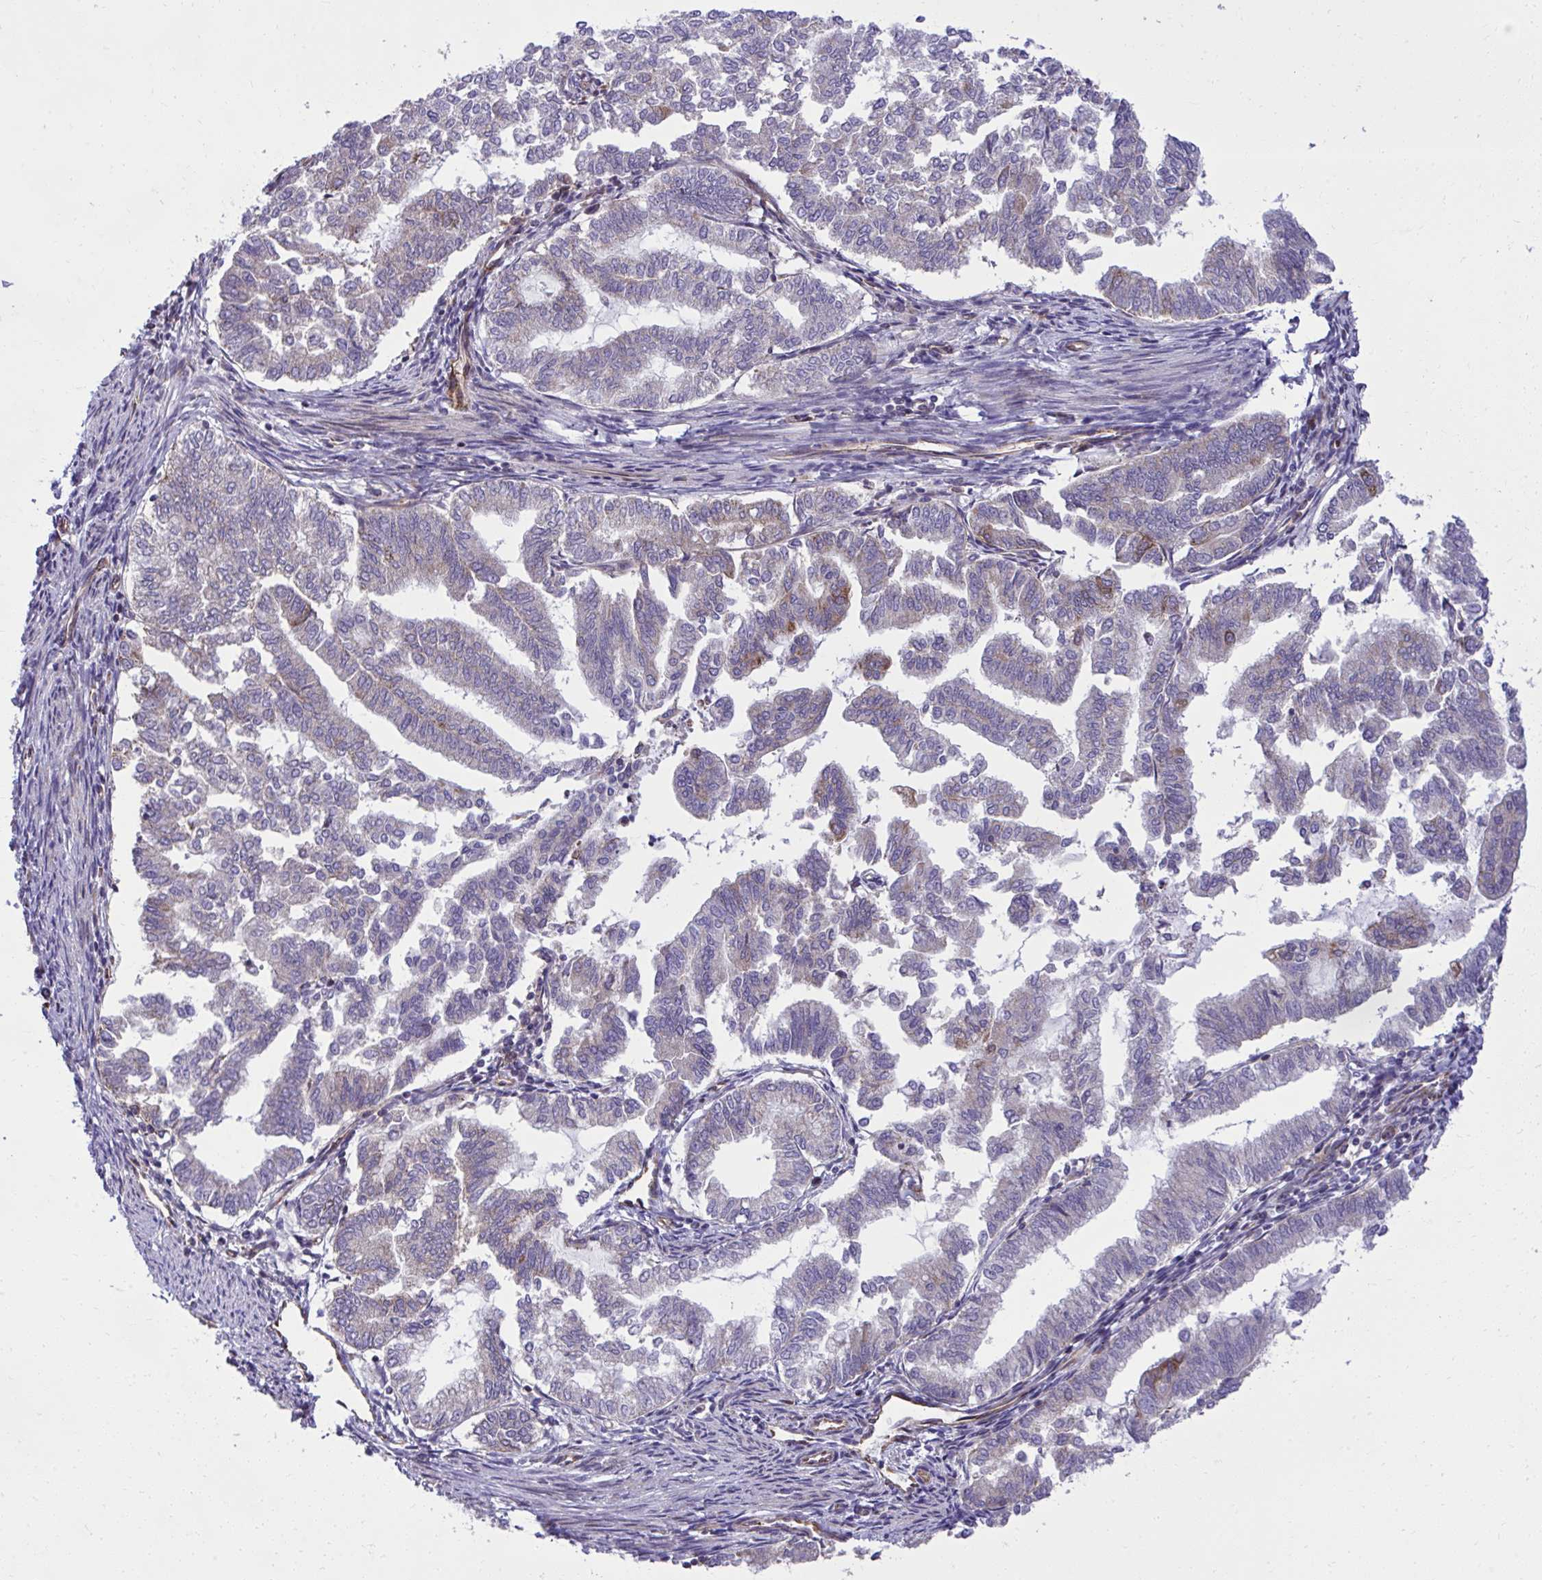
{"staining": {"intensity": "negative", "quantity": "none", "location": "none"}, "tissue": "endometrial cancer", "cell_type": "Tumor cells", "image_type": "cancer", "snomed": [{"axis": "morphology", "description": "Adenocarcinoma, NOS"}, {"axis": "topography", "description": "Endometrium"}], "caption": "Image shows no protein expression in tumor cells of adenocarcinoma (endometrial) tissue.", "gene": "NMNAT3", "patient": {"sex": "female", "age": 79}}